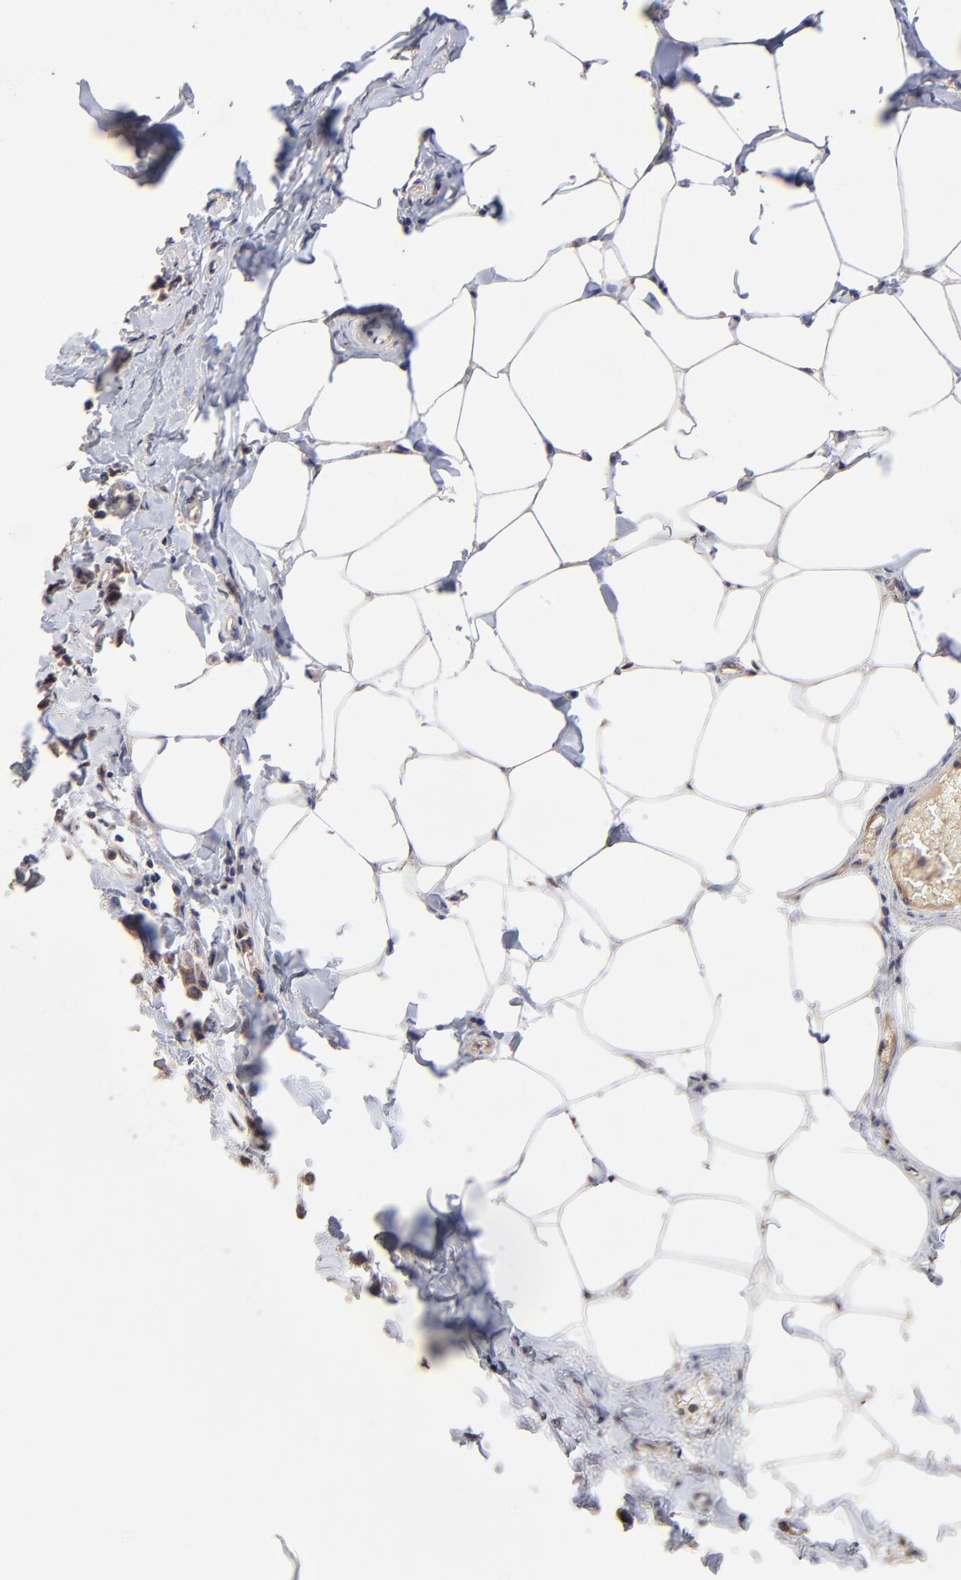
{"staining": {"intensity": "weak", "quantity": ">75%", "location": "cytoplasmic/membranous"}, "tissue": "breast cancer", "cell_type": "Tumor cells", "image_type": "cancer", "snomed": [{"axis": "morphology", "description": "Lobular carcinoma"}, {"axis": "topography", "description": "Breast"}], "caption": "High-power microscopy captured an immunohistochemistry micrograph of lobular carcinoma (breast), revealing weak cytoplasmic/membranous staining in about >75% of tumor cells. (IHC, brightfield microscopy, high magnification).", "gene": "CHL1", "patient": {"sex": "female", "age": 51}}